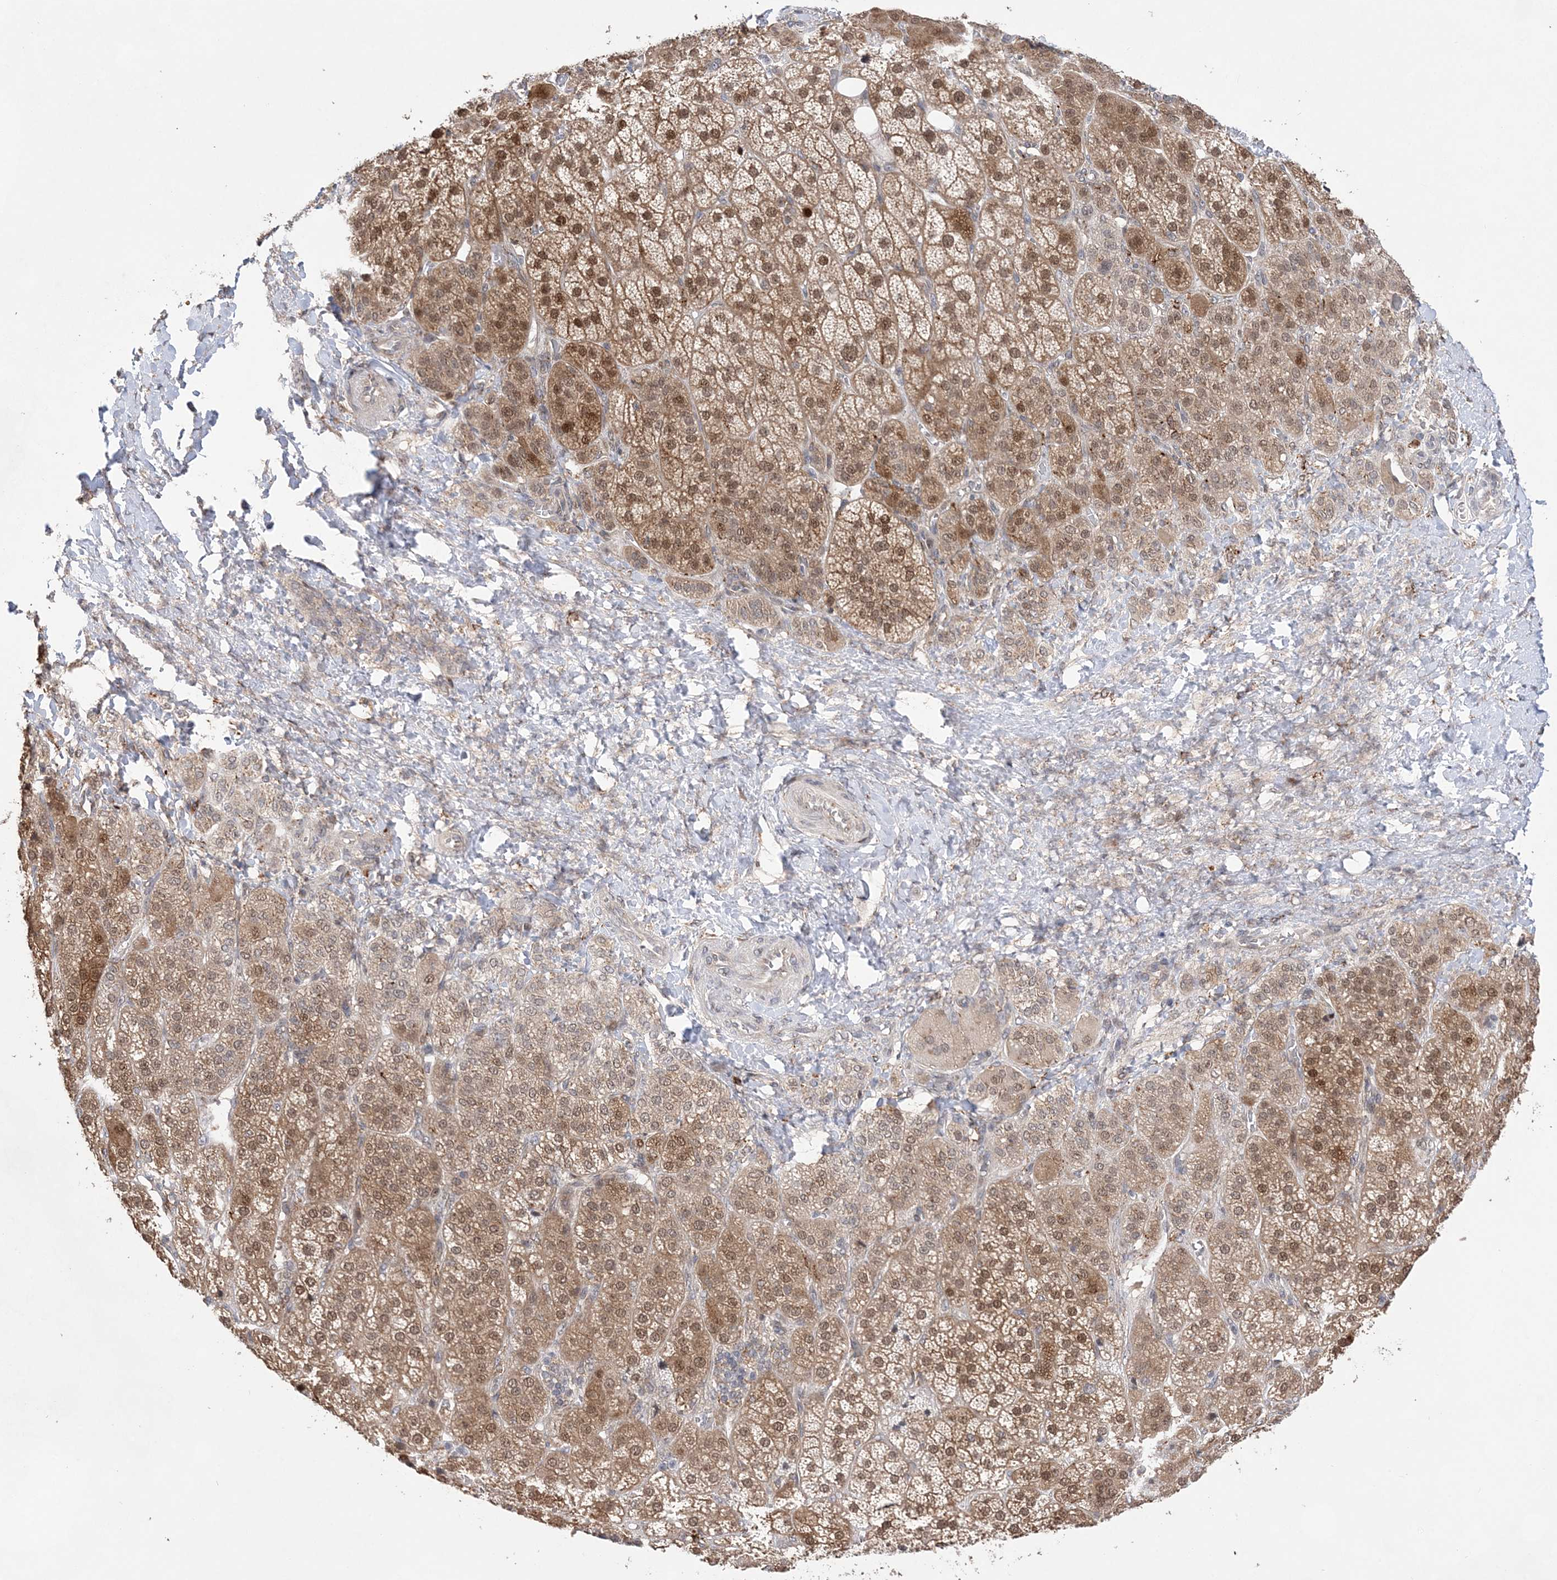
{"staining": {"intensity": "strong", "quantity": "25%-75%", "location": "cytoplasmic/membranous,nuclear"}, "tissue": "adrenal gland", "cell_type": "Glandular cells", "image_type": "normal", "snomed": [{"axis": "morphology", "description": "Normal tissue, NOS"}, {"axis": "topography", "description": "Adrenal gland"}], "caption": "Immunohistochemistry (IHC) histopathology image of benign human adrenal gland stained for a protein (brown), which demonstrates high levels of strong cytoplasmic/membranous,nuclear expression in about 25%-75% of glandular cells.", "gene": "ANAPC15", "patient": {"sex": "female", "age": 57}}